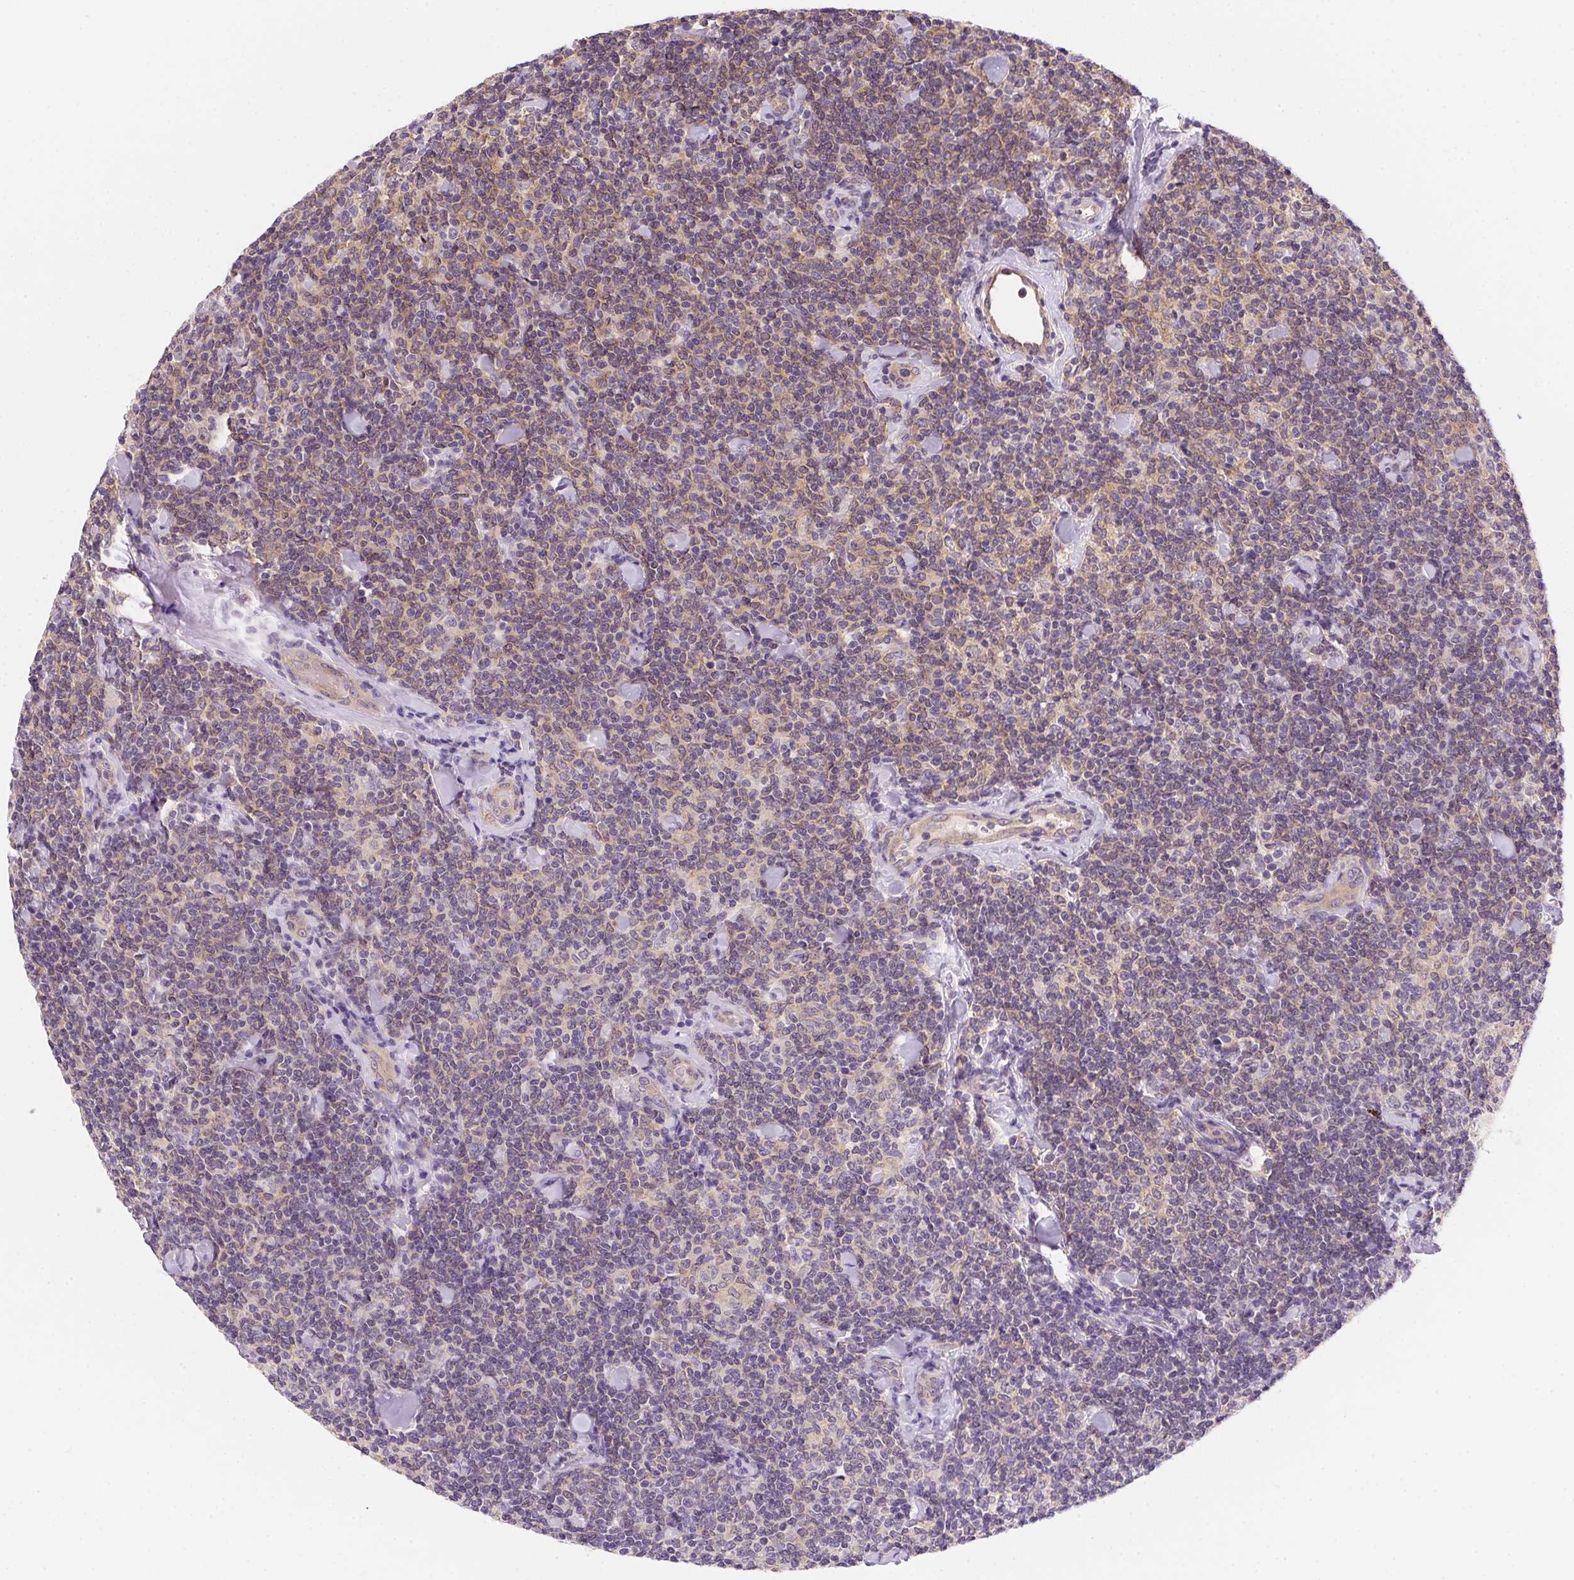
{"staining": {"intensity": "weak", "quantity": "<25%", "location": "cytoplasmic/membranous,nuclear"}, "tissue": "lymphoma", "cell_type": "Tumor cells", "image_type": "cancer", "snomed": [{"axis": "morphology", "description": "Malignant lymphoma, non-Hodgkin's type, Low grade"}, {"axis": "topography", "description": "Lymph node"}], "caption": "Protein analysis of lymphoma exhibits no significant expression in tumor cells. The staining is performed using DAB (3,3'-diaminobenzidine) brown chromogen with nuclei counter-stained in using hematoxylin.", "gene": "PRKAA1", "patient": {"sex": "female", "age": 56}}